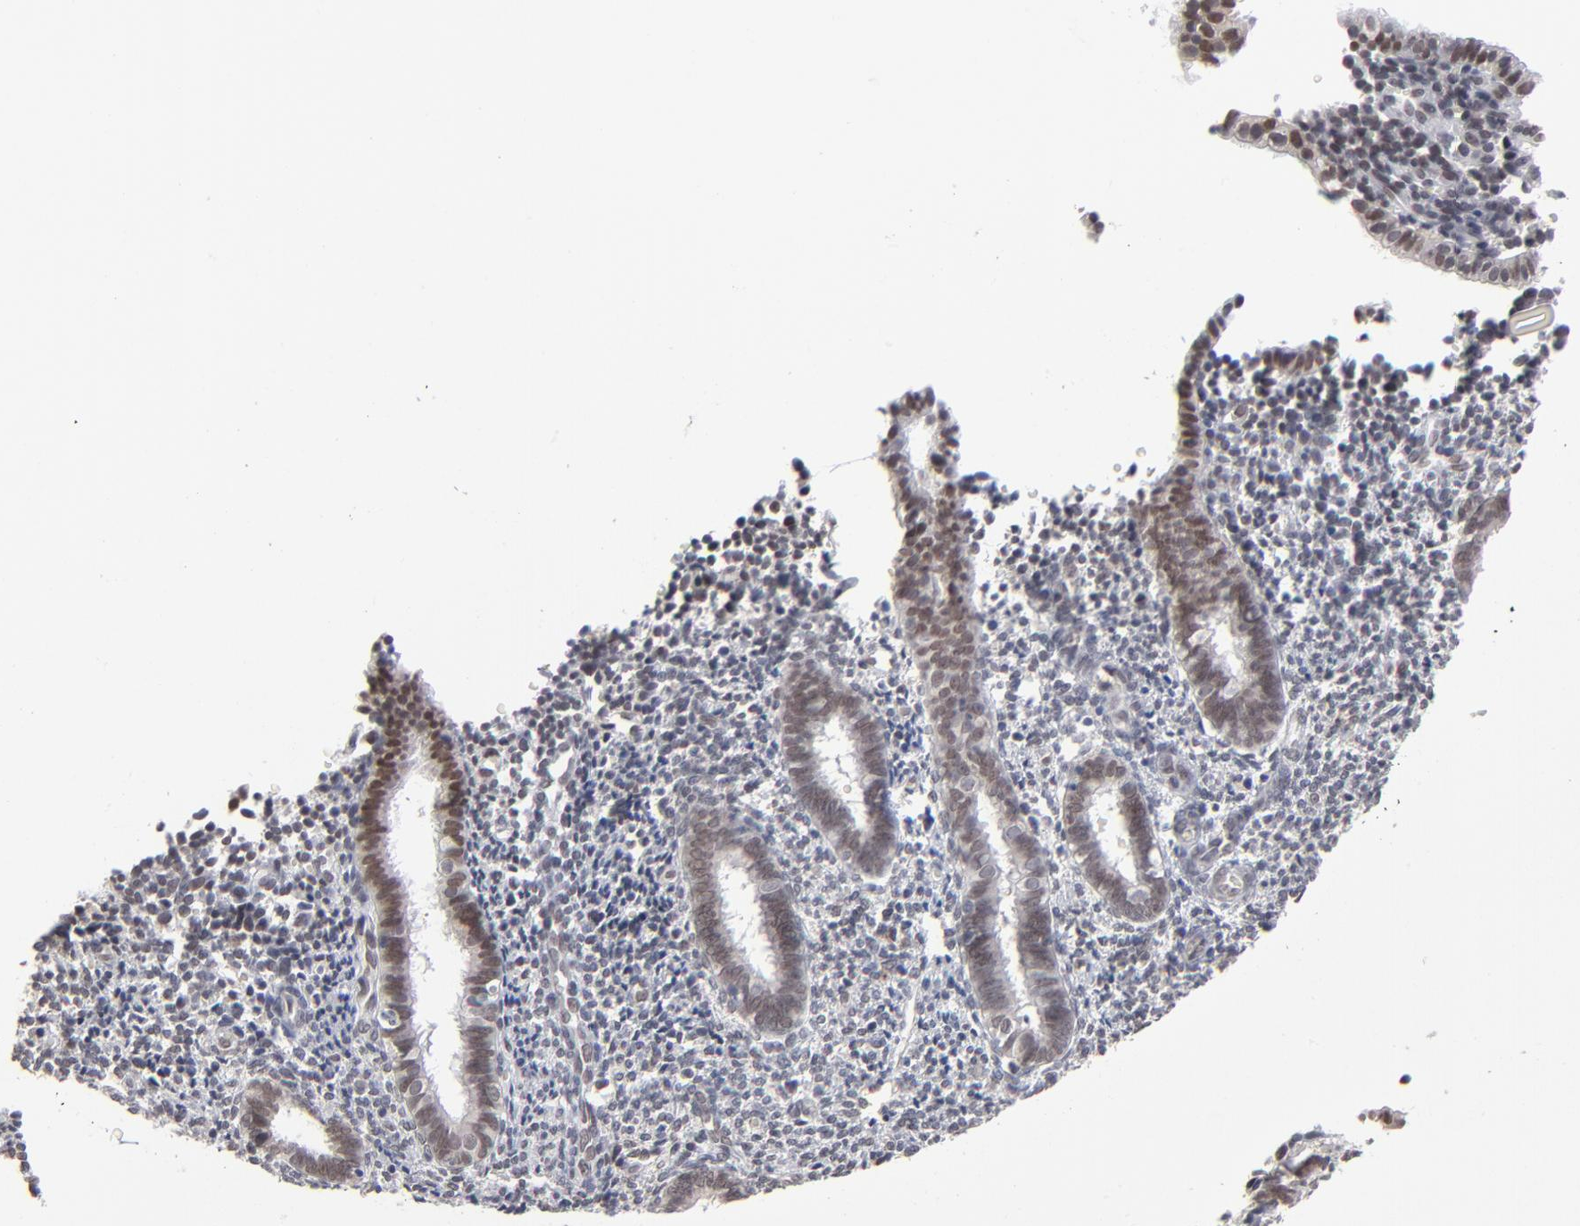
{"staining": {"intensity": "negative", "quantity": "none", "location": "none"}, "tissue": "endometrium", "cell_type": "Cells in endometrial stroma", "image_type": "normal", "snomed": [{"axis": "morphology", "description": "Normal tissue, NOS"}, {"axis": "topography", "description": "Endometrium"}], "caption": "This is a micrograph of IHC staining of normal endometrium, which shows no staining in cells in endometrial stroma.", "gene": "MBIP", "patient": {"sex": "female", "age": 27}}